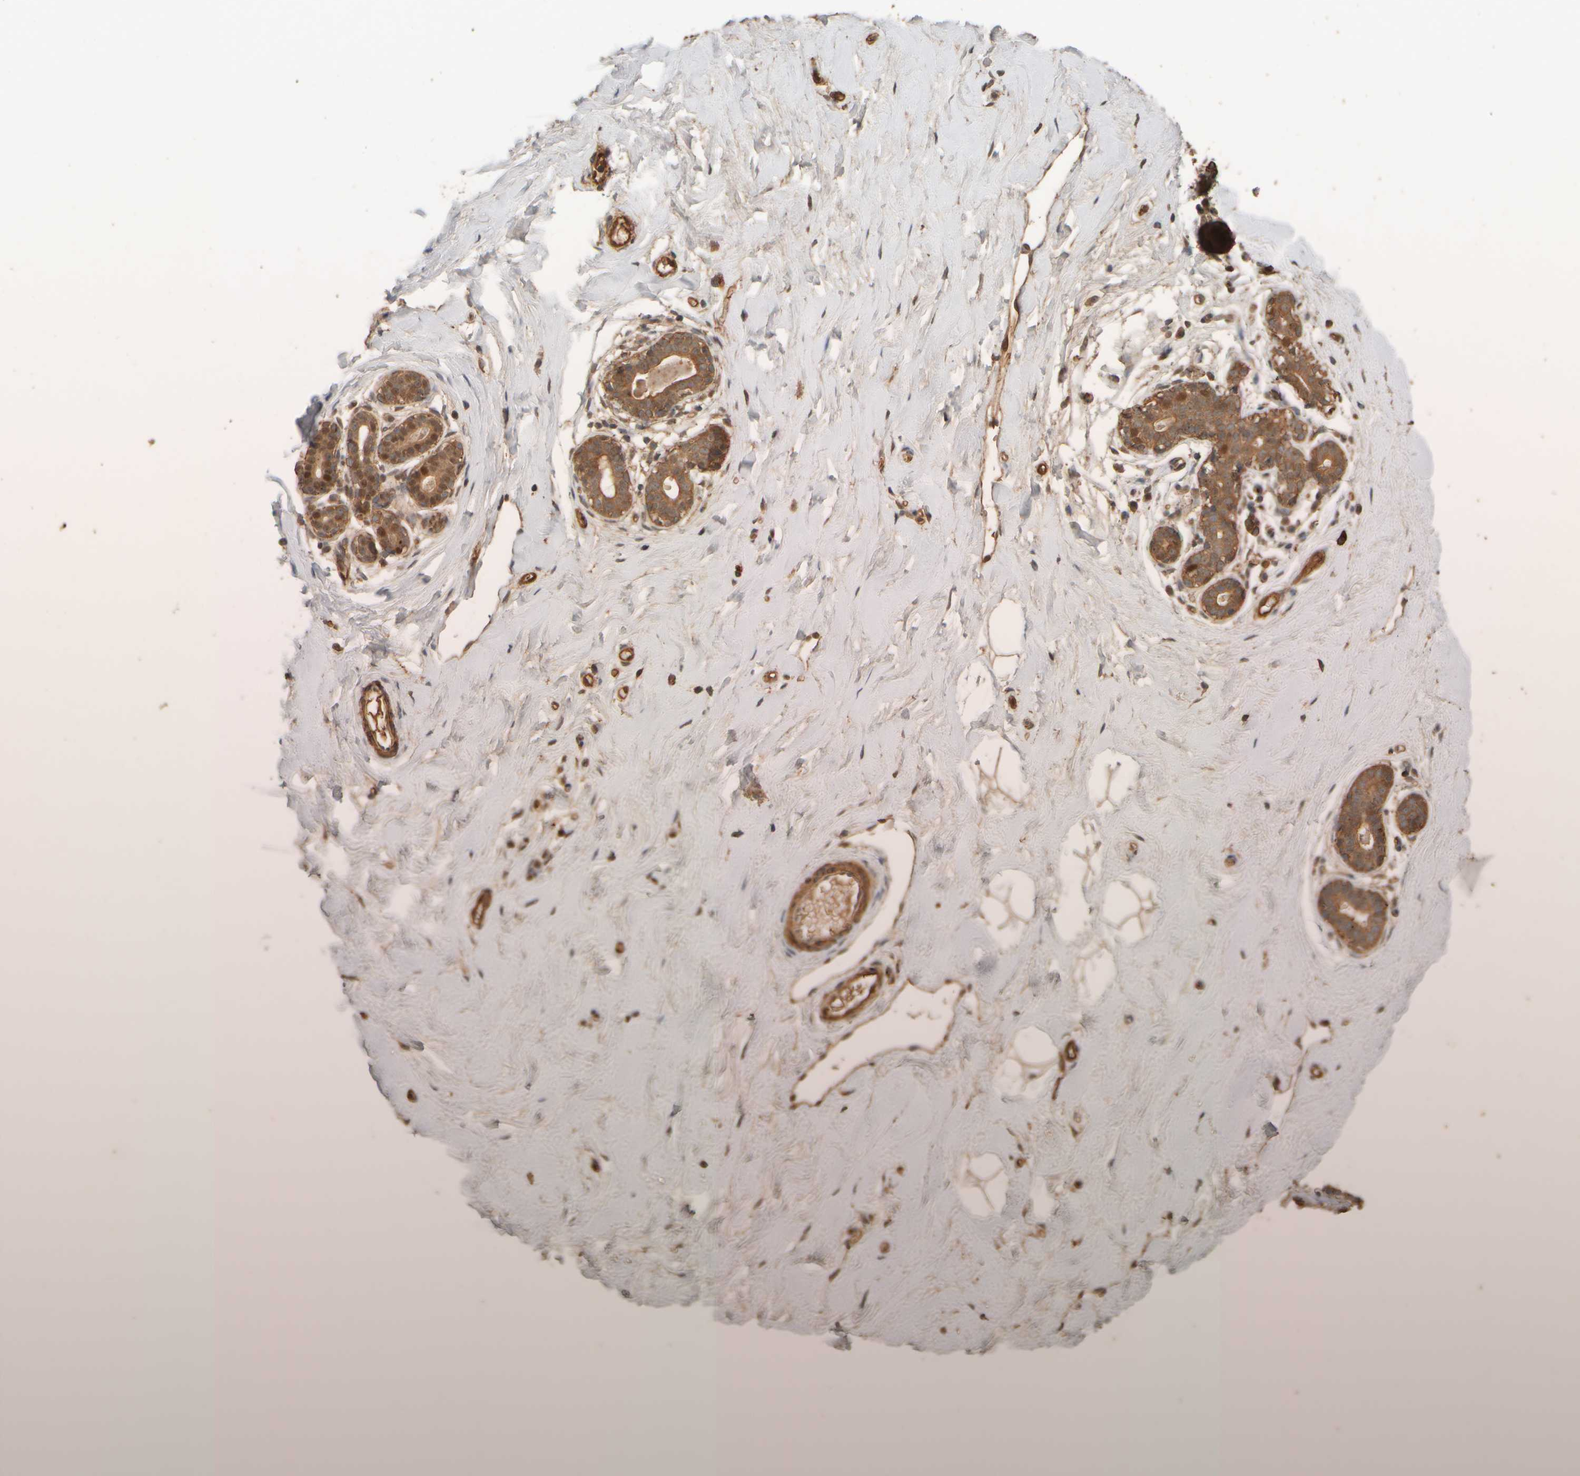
{"staining": {"intensity": "moderate", "quantity": ">75%", "location": "cytoplasmic/membranous"}, "tissue": "breast", "cell_type": "Adipocytes", "image_type": "normal", "snomed": [{"axis": "morphology", "description": "Normal tissue, NOS"}, {"axis": "topography", "description": "Breast"}], "caption": "Breast stained with DAB immunohistochemistry (IHC) demonstrates medium levels of moderate cytoplasmic/membranous expression in approximately >75% of adipocytes. (Brightfield microscopy of DAB IHC at high magnification).", "gene": "SPHK1", "patient": {"sex": "female", "age": 23}}